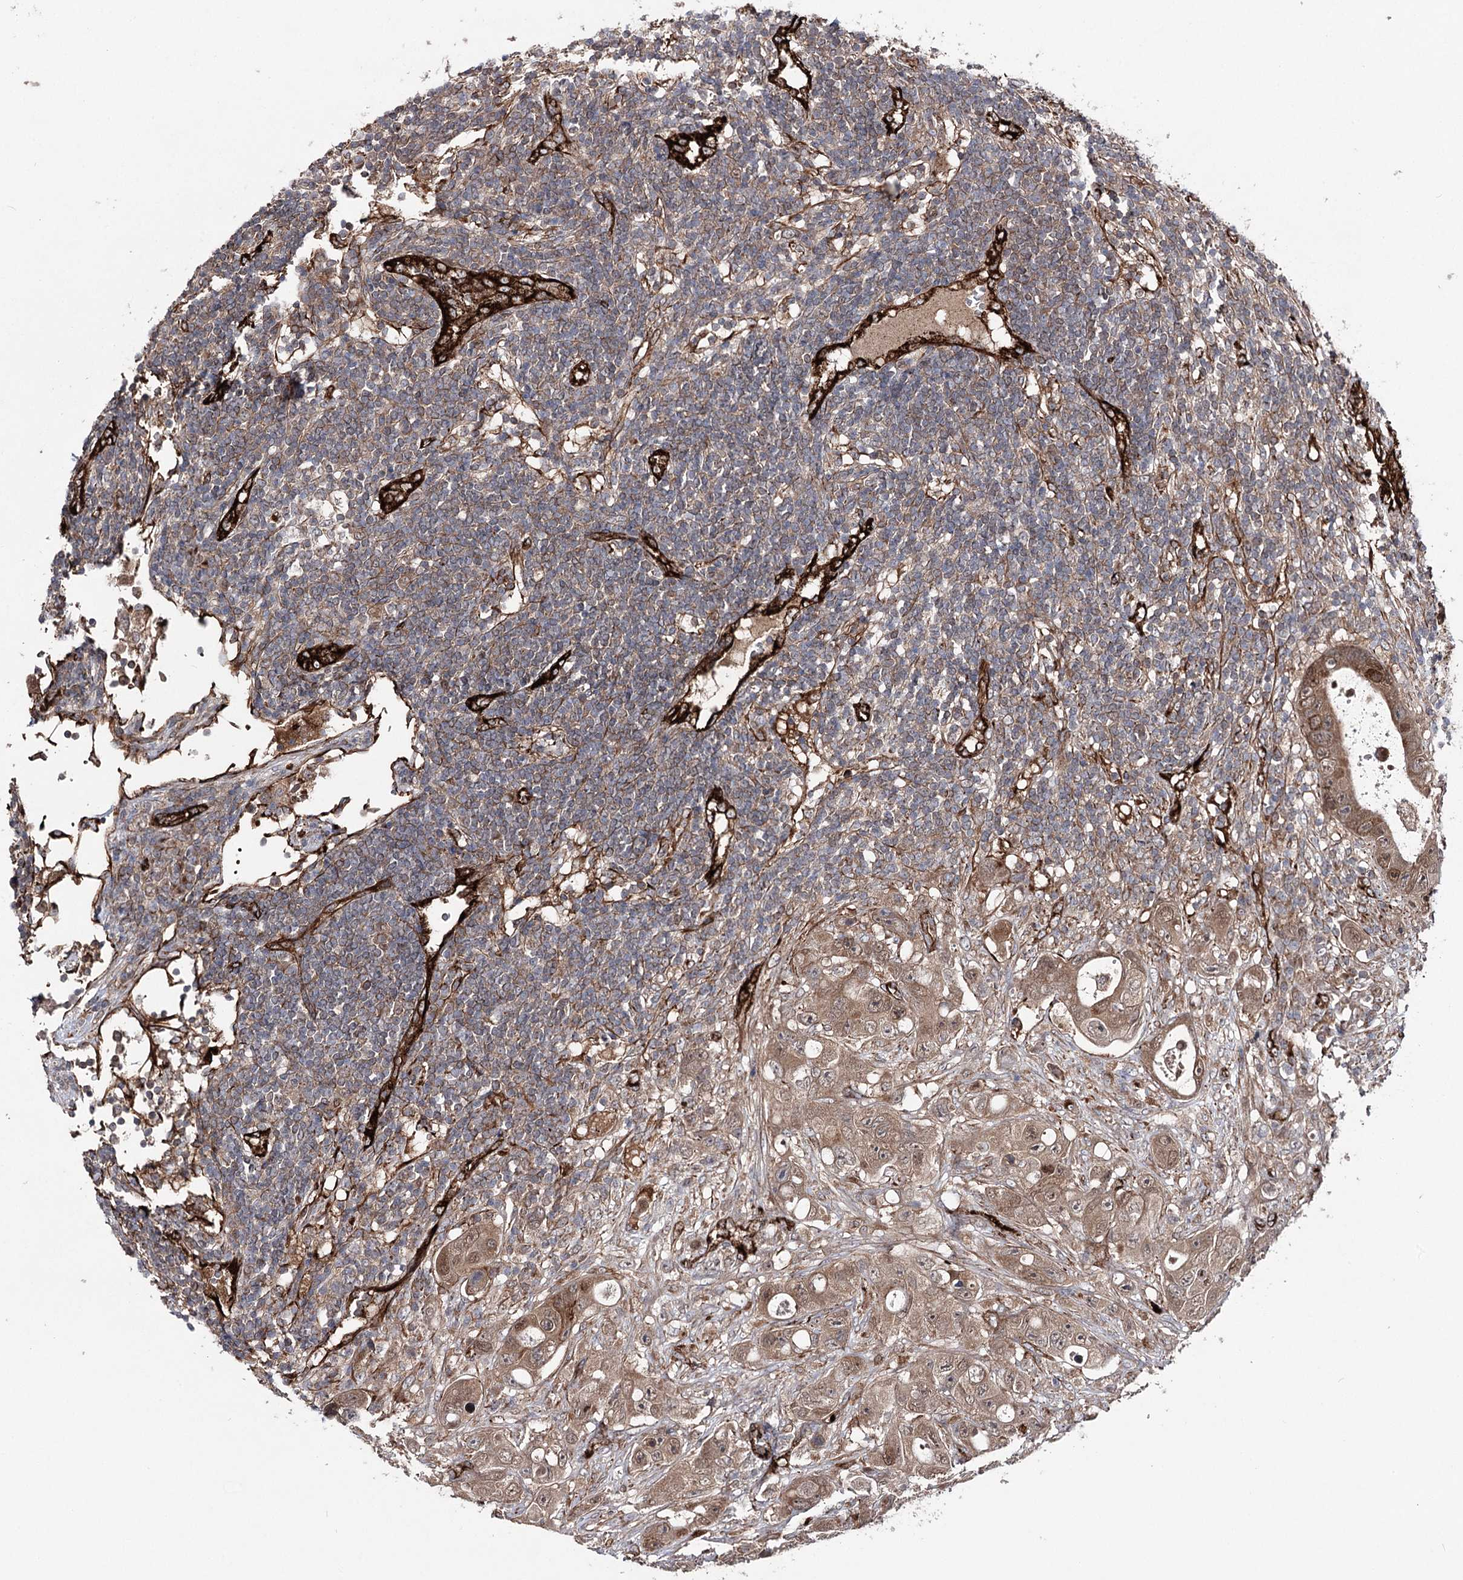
{"staining": {"intensity": "moderate", "quantity": ">75%", "location": "cytoplasmic/membranous,nuclear"}, "tissue": "colorectal cancer", "cell_type": "Tumor cells", "image_type": "cancer", "snomed": [{"axis": "morphology", "description": "Adenocarcinoma, NOS"}, {"axis": "topography", "description": "Colon"}], "caption": "Colorectal cancer was stained to show a protein in brown. There is medium levels of moderate cytoplasmic/membranous and nuclear positivity in about >75% of tumor cells.", "gene": "MIB1", "patient": {"sex": "female", "age": 46}}